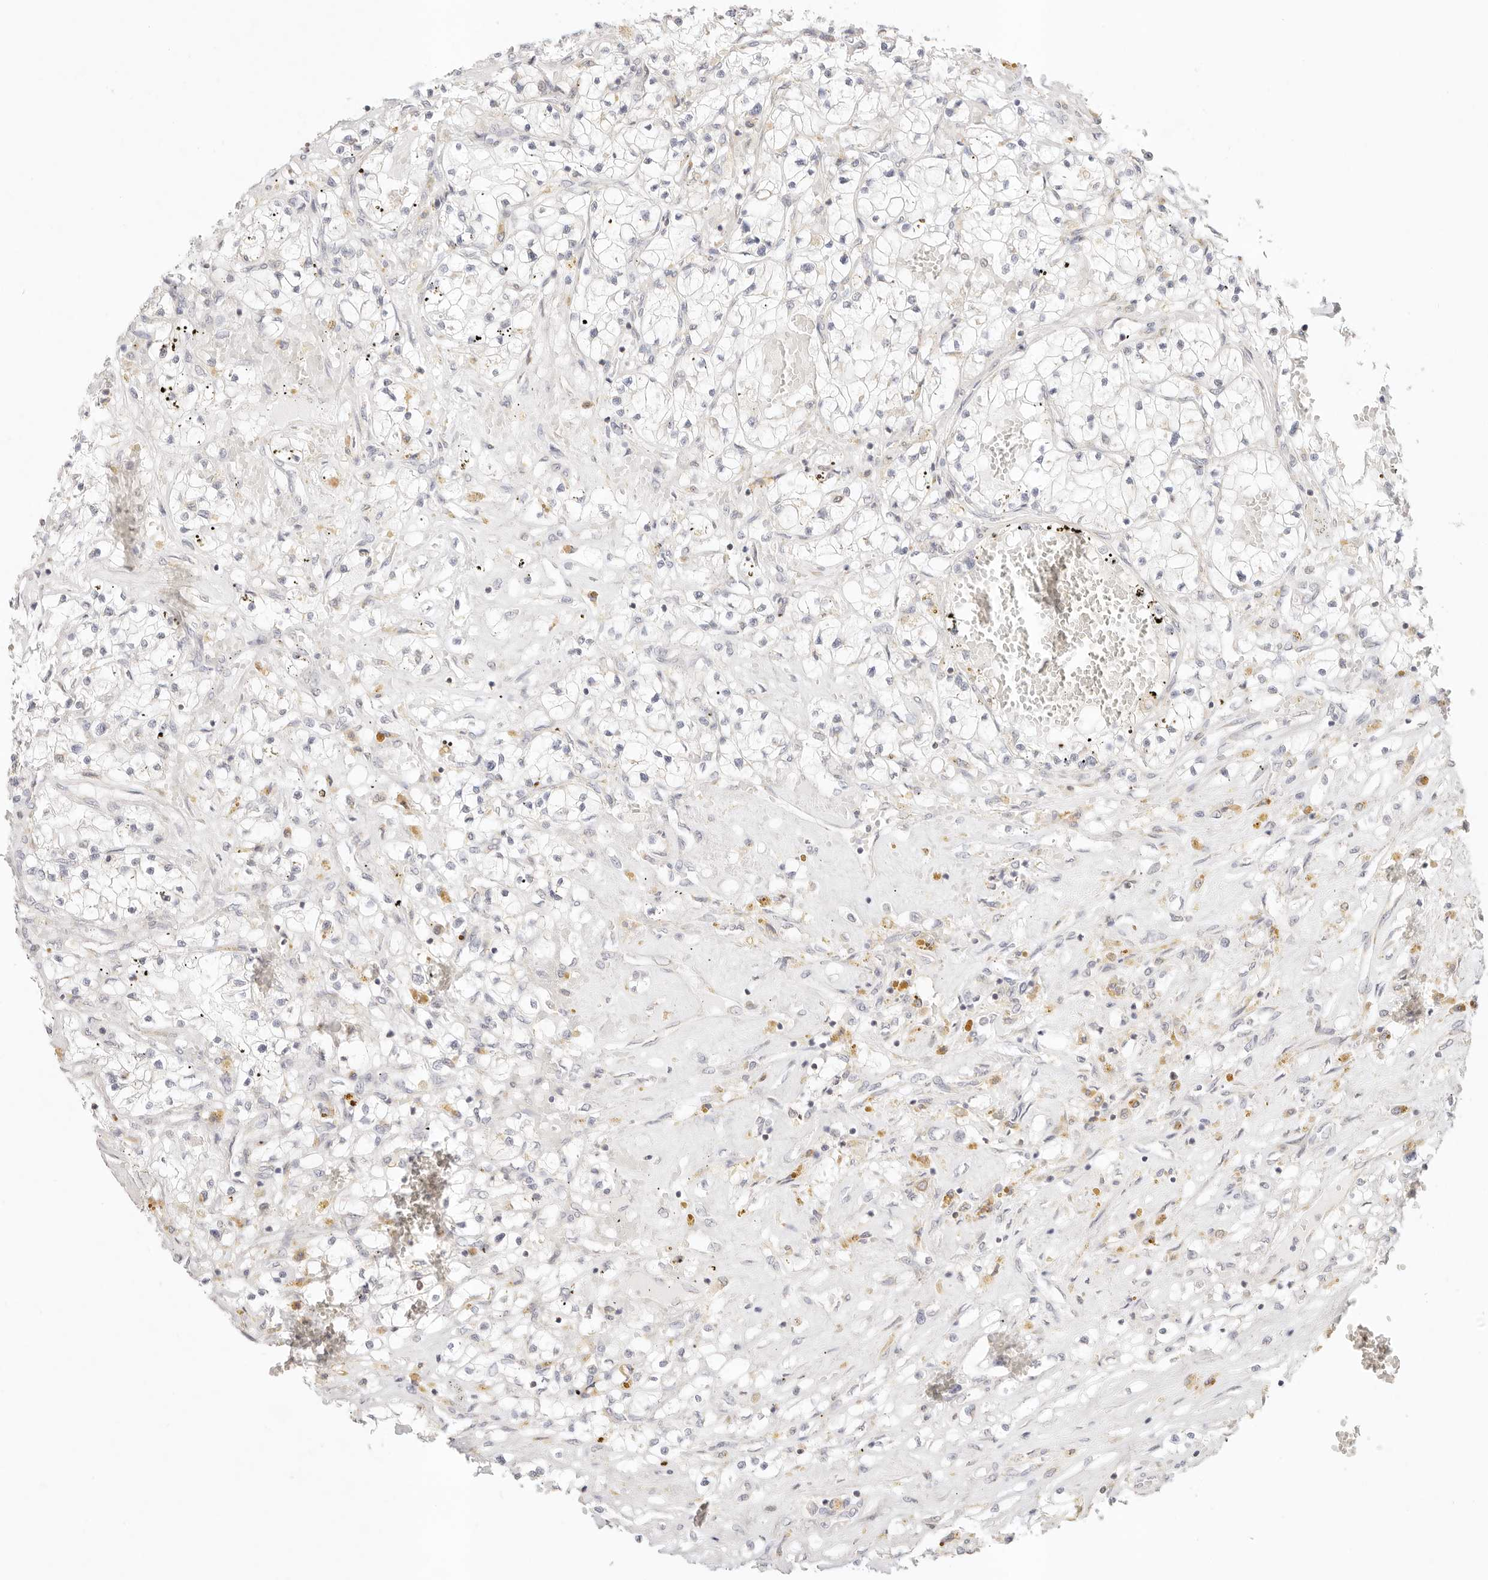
{"staining": {"intensity": "negative", "quantity": "none", "location": "none"}, "tissue": "renal cancer", "cell_type": "Tumor cells", "image_type": "cancer", "snomed": [{"axis": "morphology", "description": "Normal tissue, NOS"}, {"axis": "morphology", "description": "Adenocarcinoma, NOS"}, {"axis": "topography", "description": "Kidney"}], "caption": "This is an immunohistochemistry micrograph of renal adenocarcinoma. There is no staining in tumor cells.", "gene": "GPR156", "patient": {"sex": "male", "age": 68}}